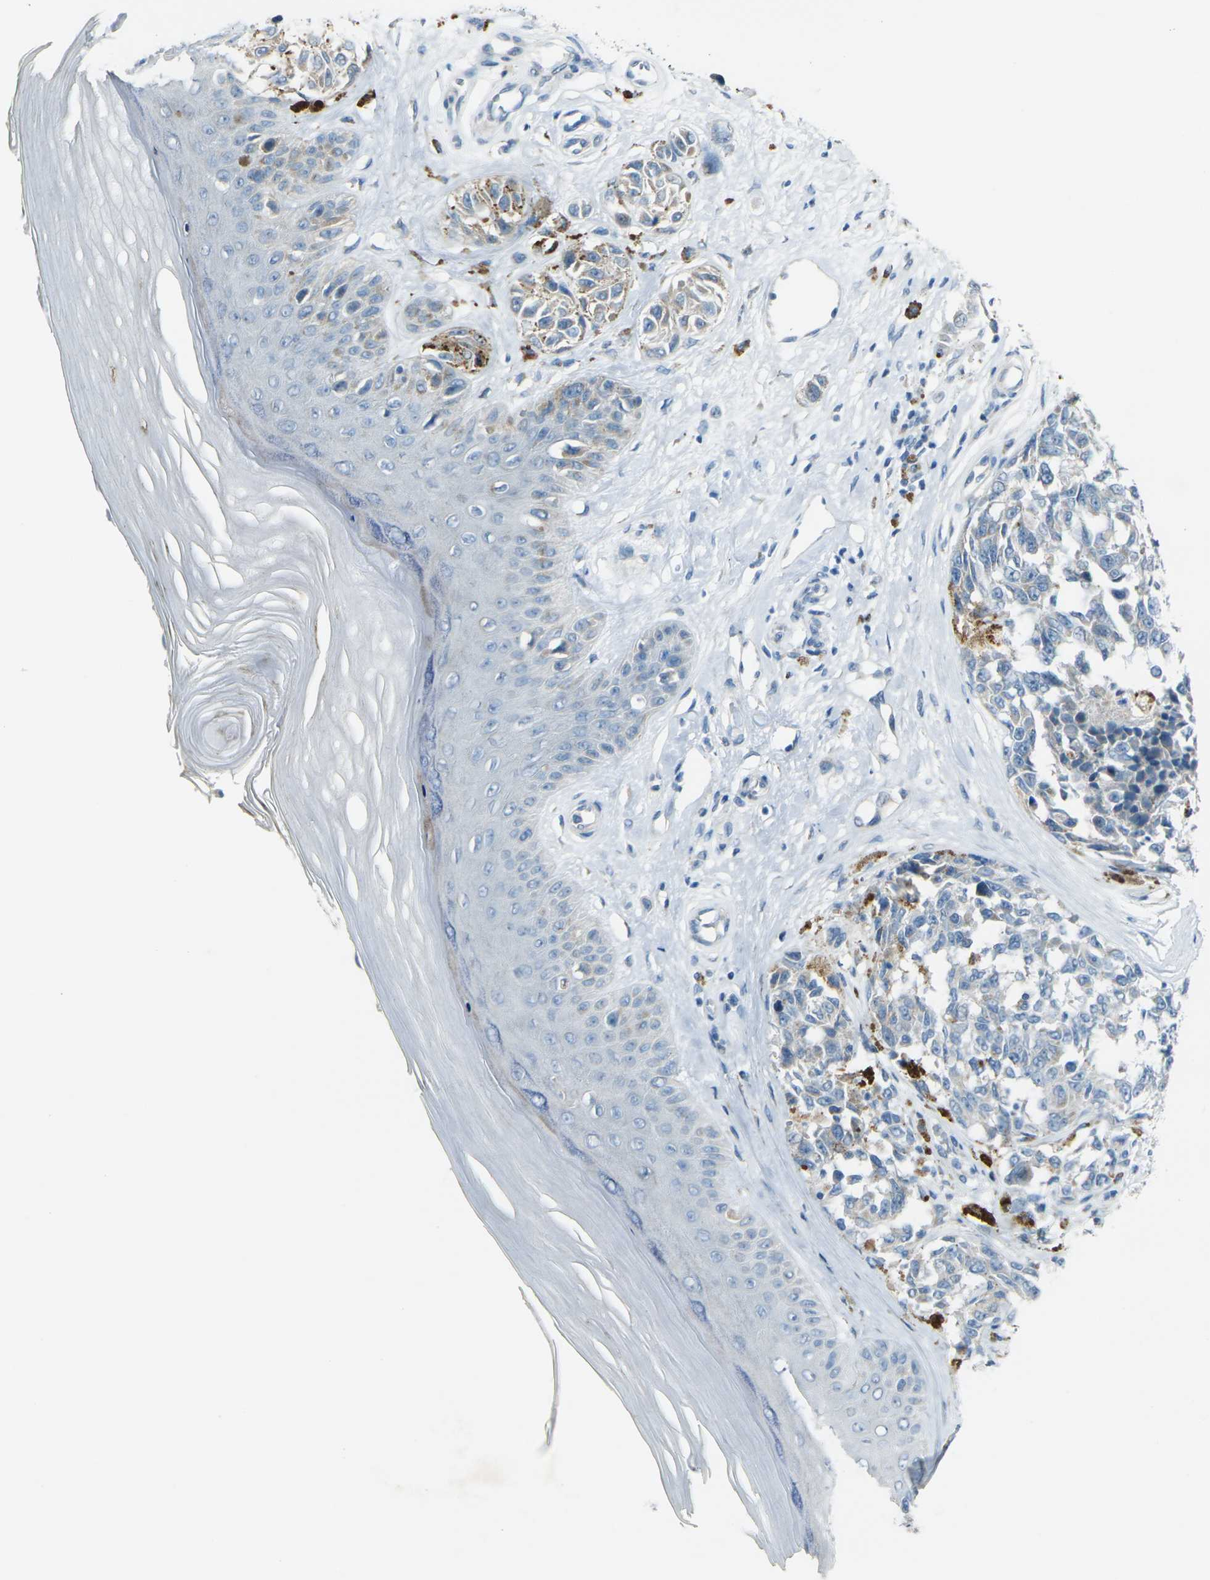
{"staining": {"intensity": "negative", "quantity": "none", "location": "none"}, "tissue": "melanoma", "cell_type": "Tumor cells", "image_type": "cancer", "snomed": [{"axis": "morphology", "description": "Malignant melanoma, NOS"}, {"axis": "topography", "description": "Skin"}], "caption": "Micrograph shows no significant protein expression in tumor cells of malignant melanoma.", "gene": "ANKRD46", "patient": {"sex": "female", "age": 64}}